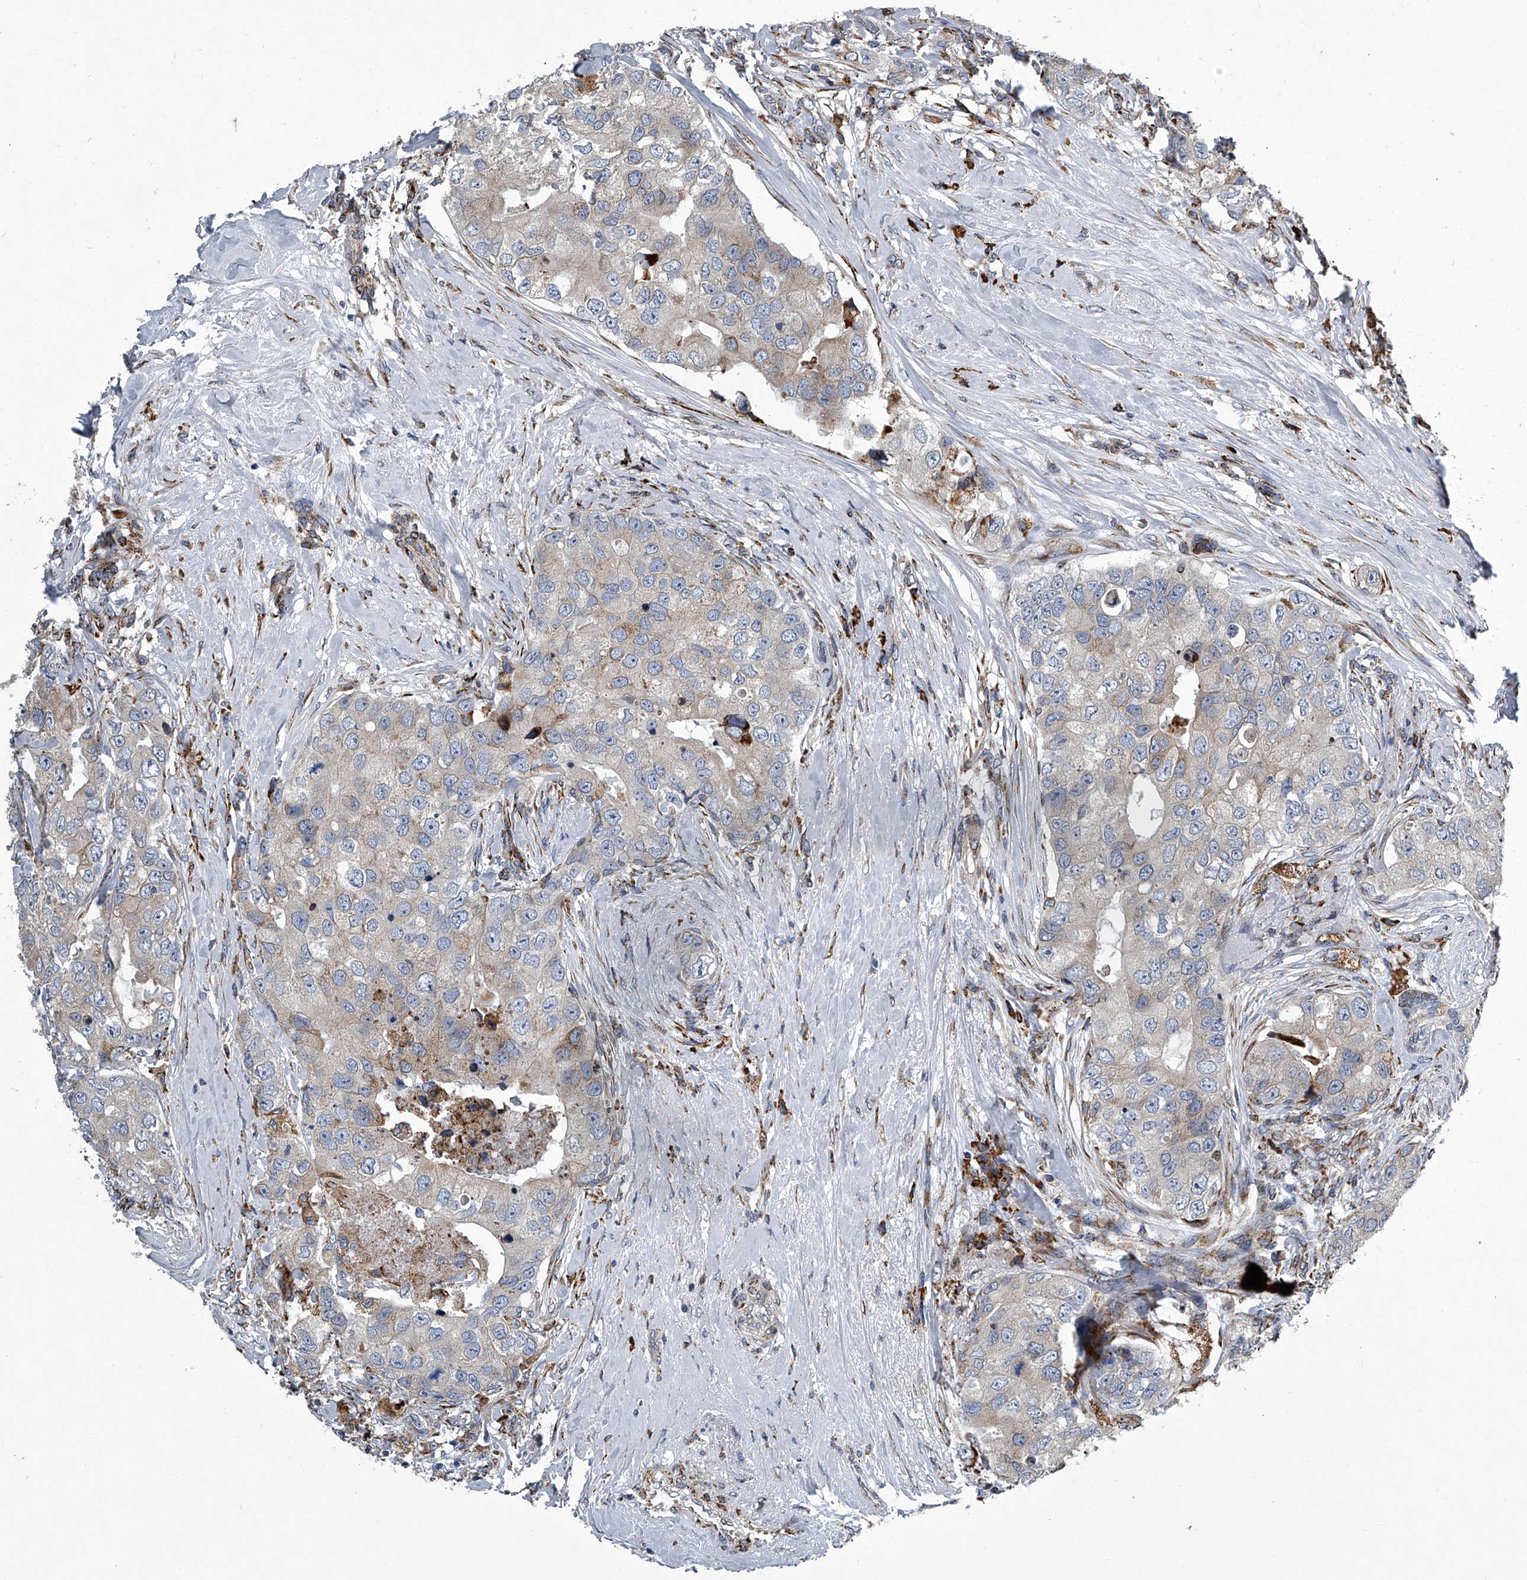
{"staining": {"intensity": "negative", "quantity": "none", "location": "none"}, "tissue": "breast cancer", "cell_type": "Tumor cells", "image_type": "cancer", "snomed": [{"axis": "morphology", "description": "Duct carcinoma"}, {"axis": "topography", "description": "Breast"}], "caption": "An image of human breast infiltrating ductal carcinoma is negative for staining in tumor cells.", "gene": "TMEM63C", "patient": {"sex": "female", "age": 62}}